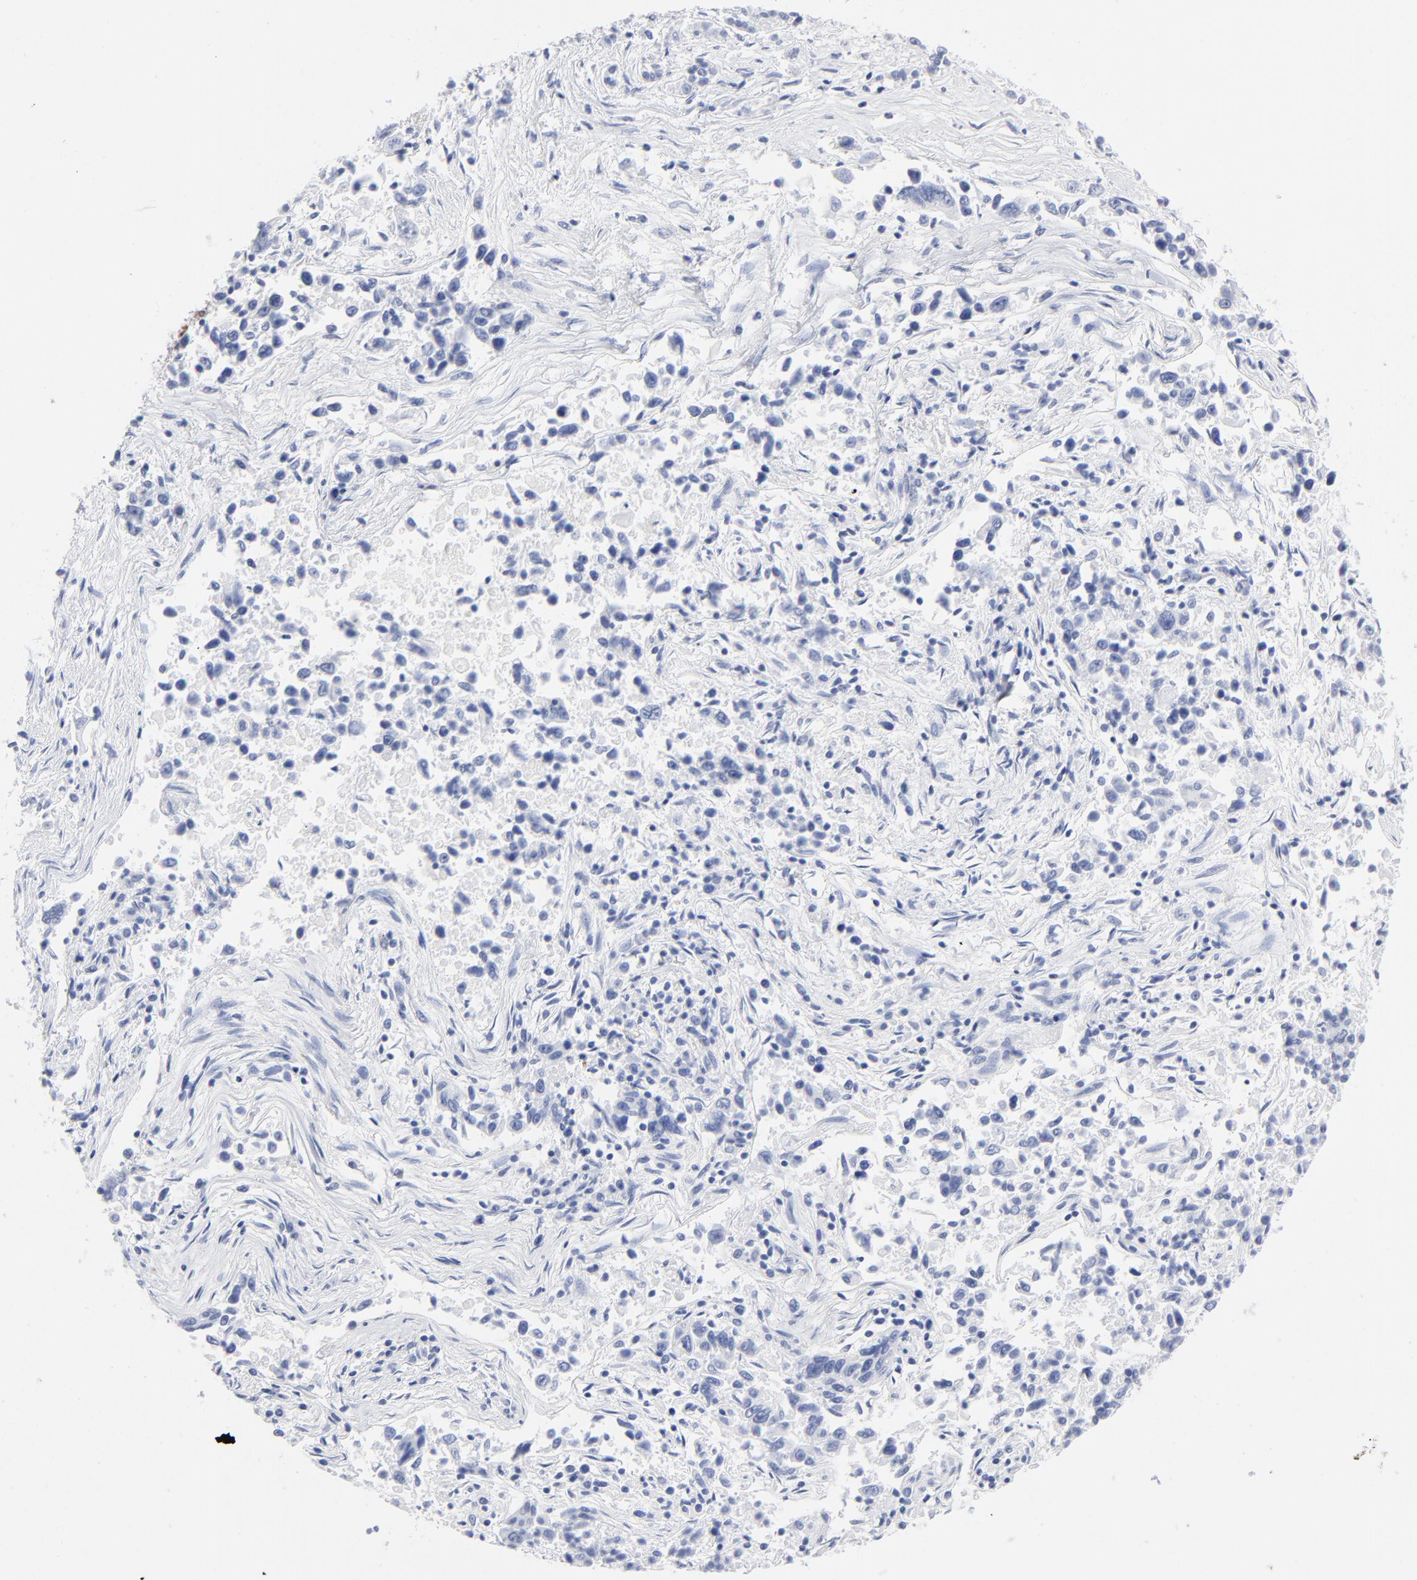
{"staining": {"intensity": "negative", "quantity": "none", "location": "none"}, "tissue": "lung cancer", "cell_type": "Tumor cells", "image_type": "cancer", "snomed": [{"axis": "morphology", "description": "Adenocarcinoma, NOS"}, {"axis": "topography", "description": "Lung"}], "caption": "This is an immunohistochemistry (IHC) image of human lung cancer (adenocarcinoma). There is no staining in tumor cells.", "gene": "CHCHD10", "patient": {"sex": "male", "age": 84}}